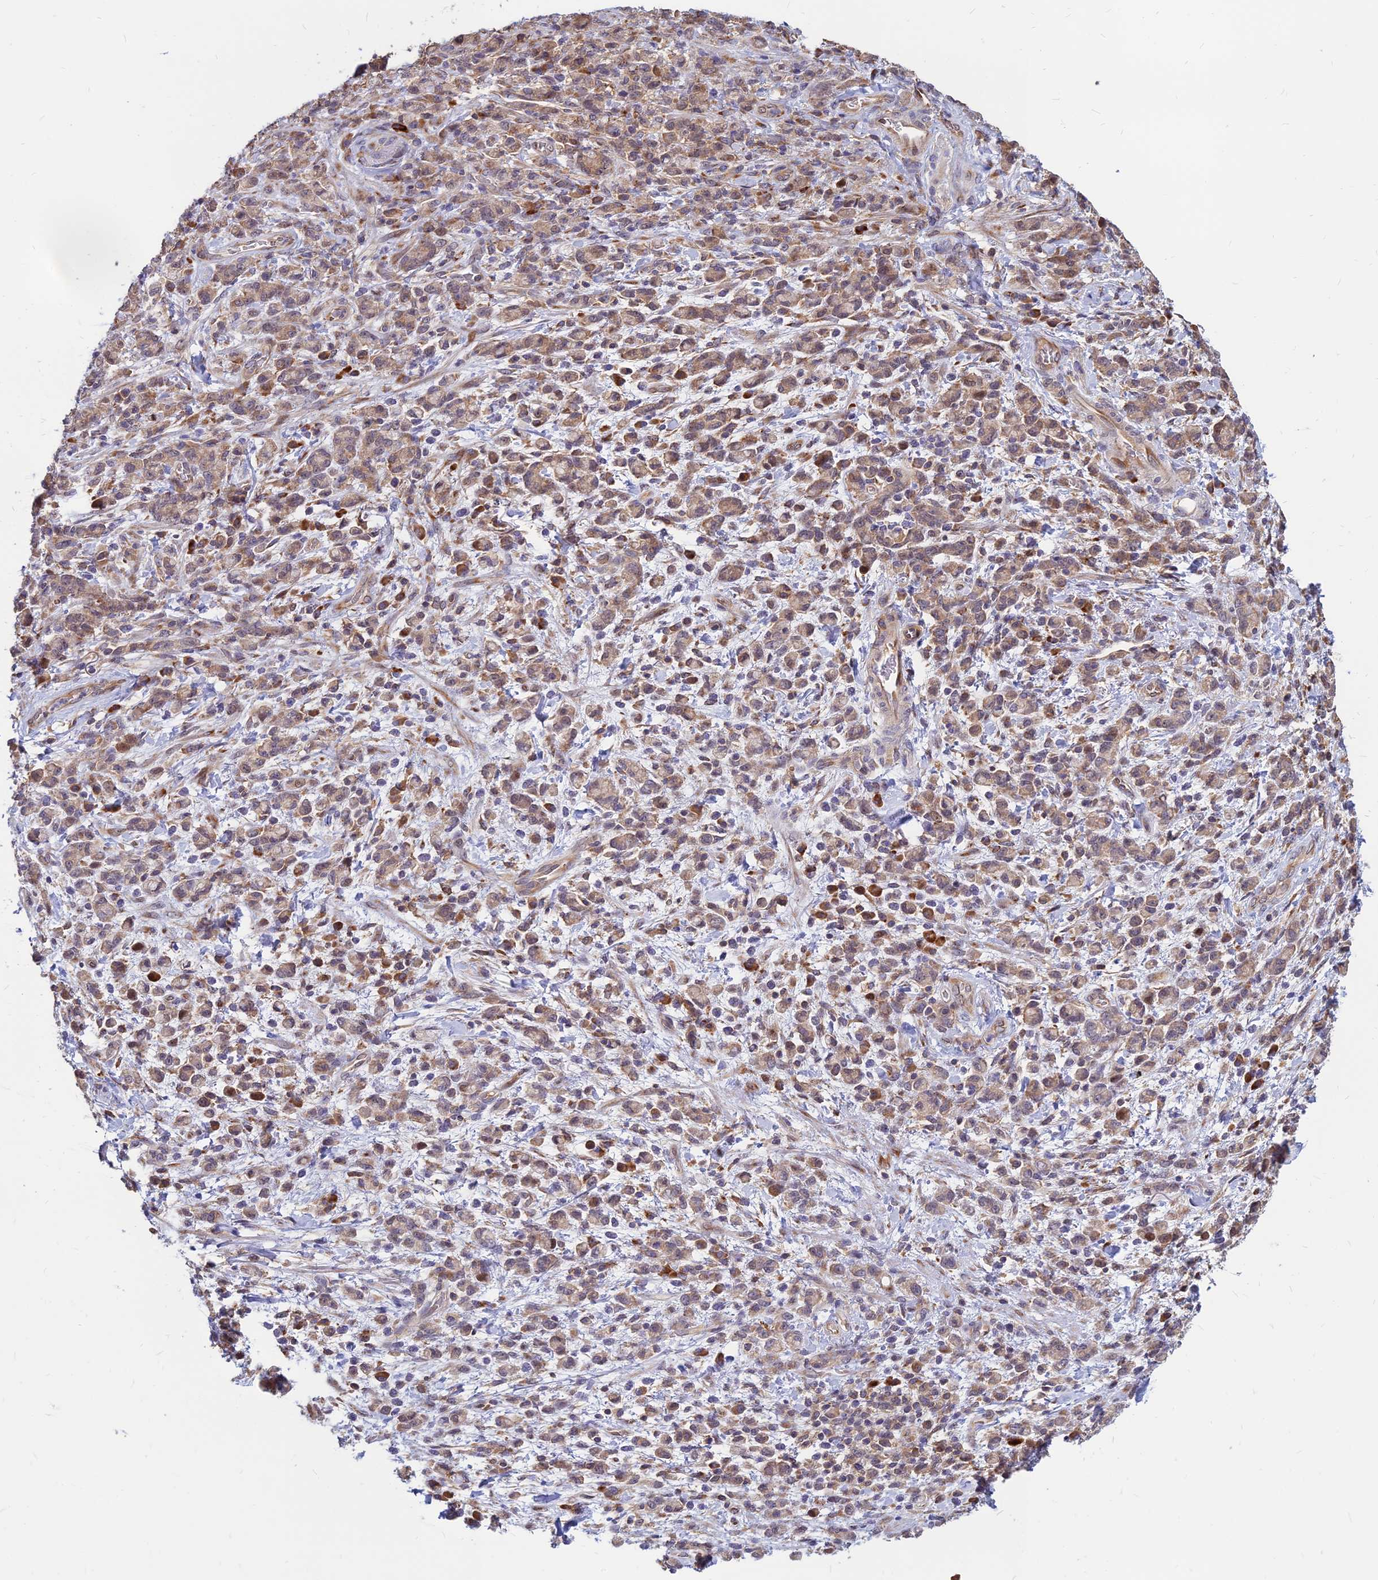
{"staining": {"intensity": "moderate", "quantity": ">75%", "location": "cytoplasmic/membranous"}, "tissue": "stomach cancer", "cell_type": "Tumor cells", "image_type": "cancer", "snomed": [{"axis": "morphology", "description": "Adenocarcinoma, NOS"}, {"axis": "topography", "description": "Stomach"}], "caption": "Stomach cancer (adenocarcinoma) stained for a protein (brown) demonstrates moderate cytoplasmic/membranous positive positivity in about >75% of tumor cells.", "gene": "CCT6B", "patient": {"sex": "male", "age": 77}}